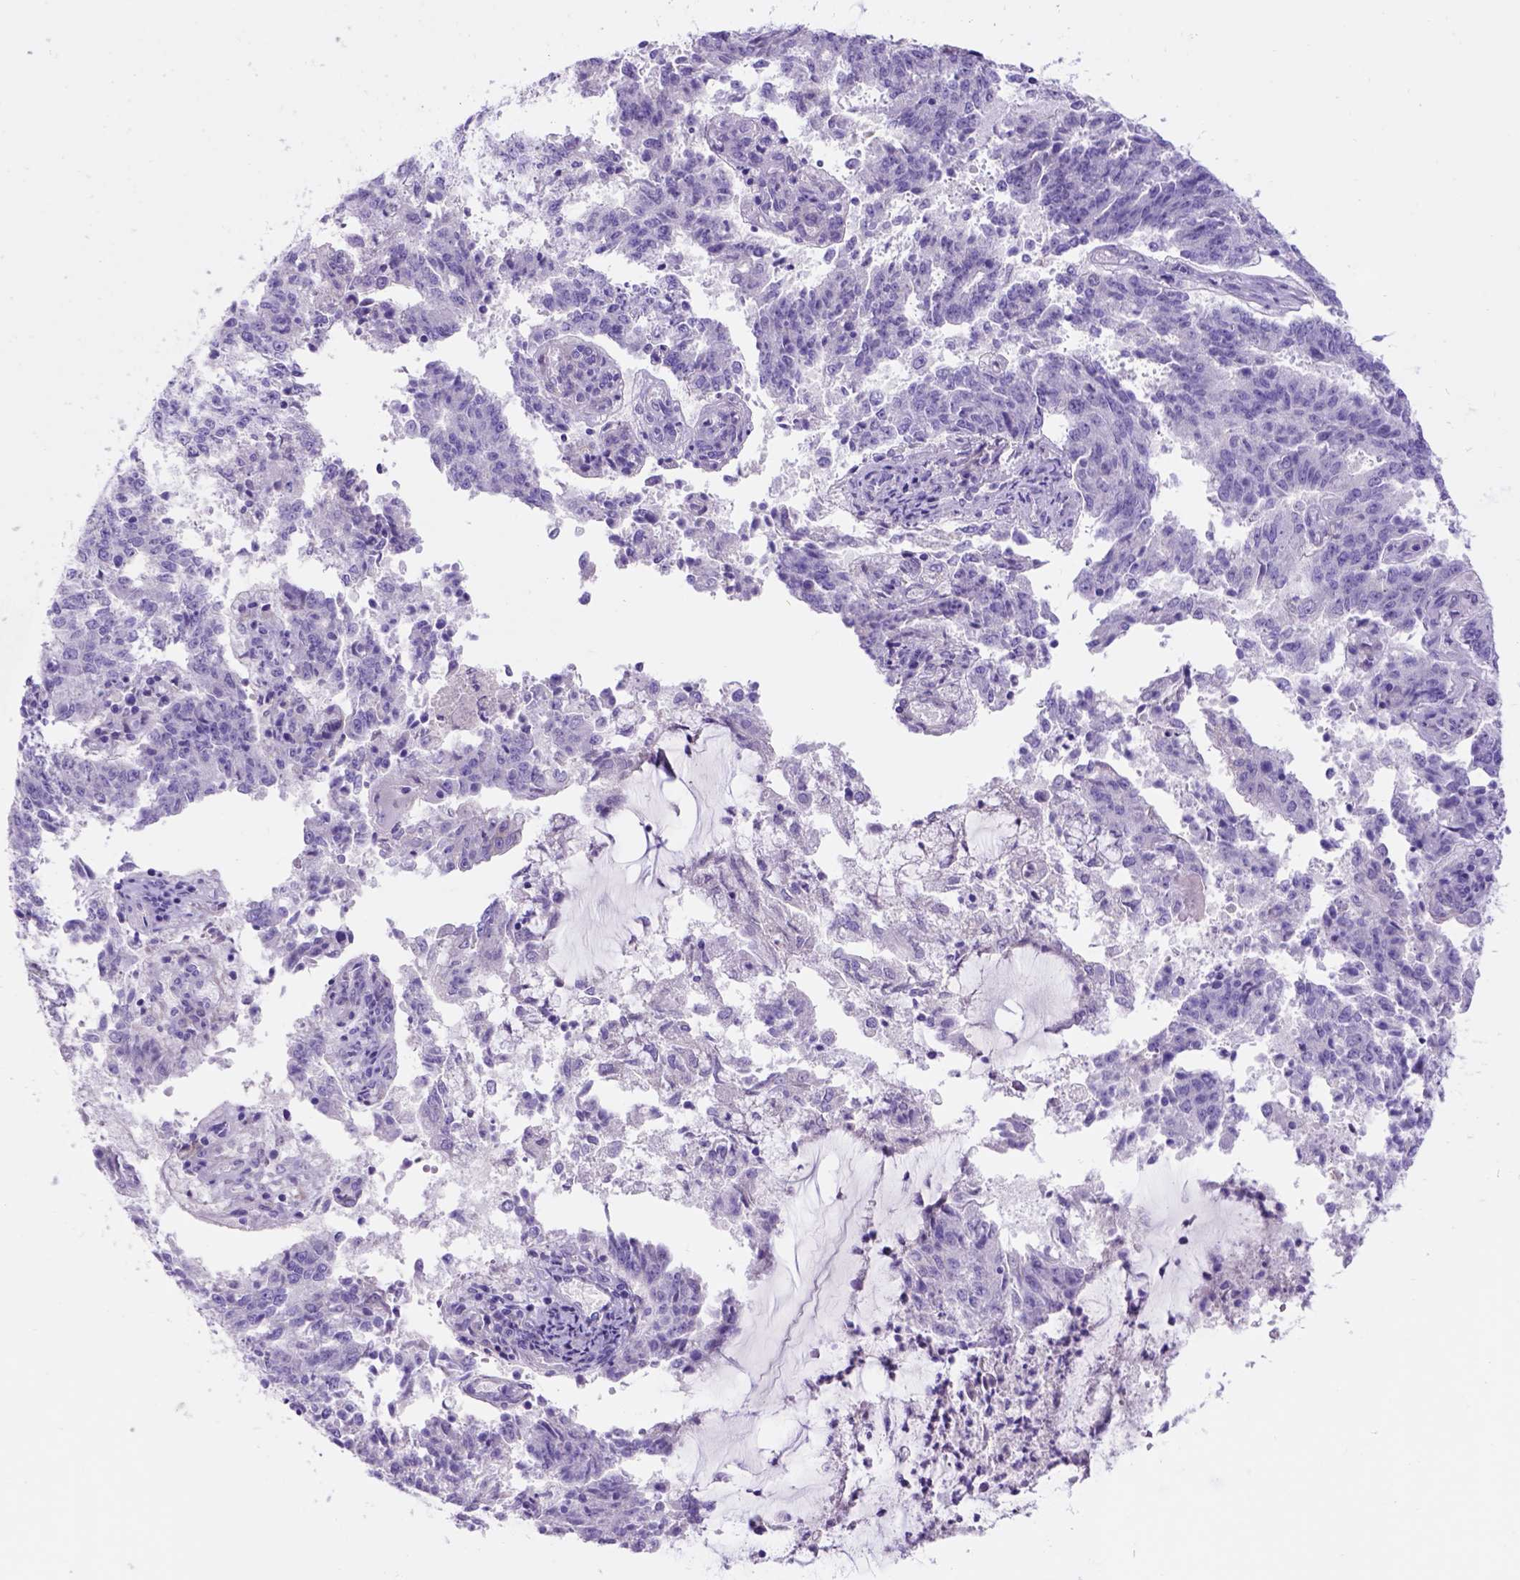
{"staining": {"intensity": "negative", "quantity": "none", "location": "none"}, "tissue": "endometrial cancer", "cell_type": "Tumor cells", "image_type": "cancer", "snomed": [{"axis": "morphology", "description": "Adenocarcinoma, NOS"}, {"axis": "topography", "description": "Endometrium"}], "caption": "Tumor cells show no significant positivity in adenocarcinoma (endometrial).", "gene": "EGFR", "patient": {"sex": "female", "age": 82}}